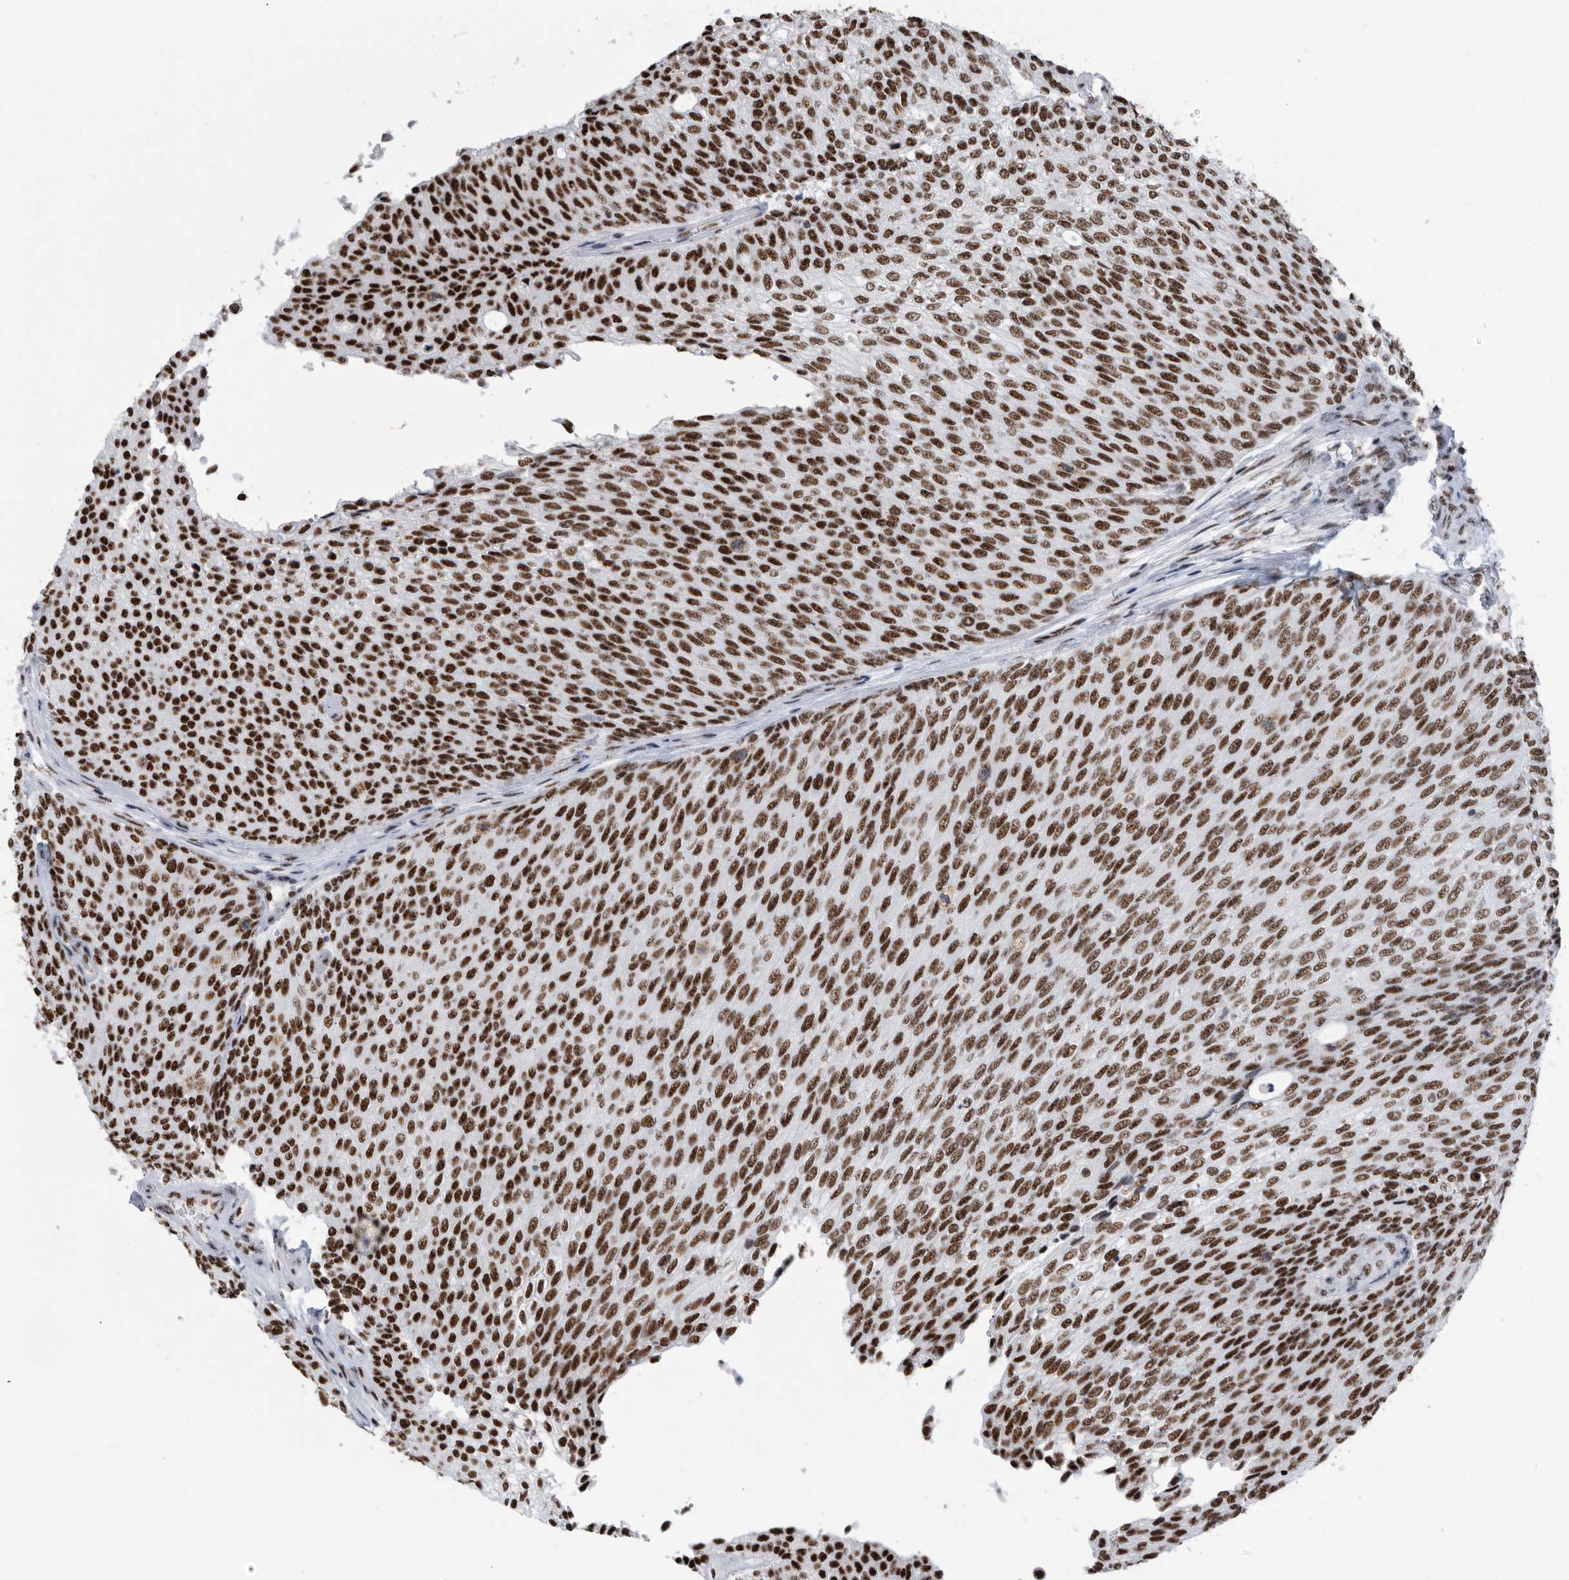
{"staining": {"intensity": "strong", "quantity": ">75%", "location": "nuclear"}, "tissue": "urothelial cancer", "cell_type": "Tumor cells", "image_type": "cancer", "snomed": [{"axis": "morphology", "description": "Urothelial carcinoma, Low grade"}, {"axis": "topography", "description": "Urinary bladder"}], "caption": "Low-grade urothelial carcinoma tissue demonstrates strong nuclear staining in approximately >75% of tumor cells", "gene": "SF3A1", "patient": {"sex": "female", "age": 79}}